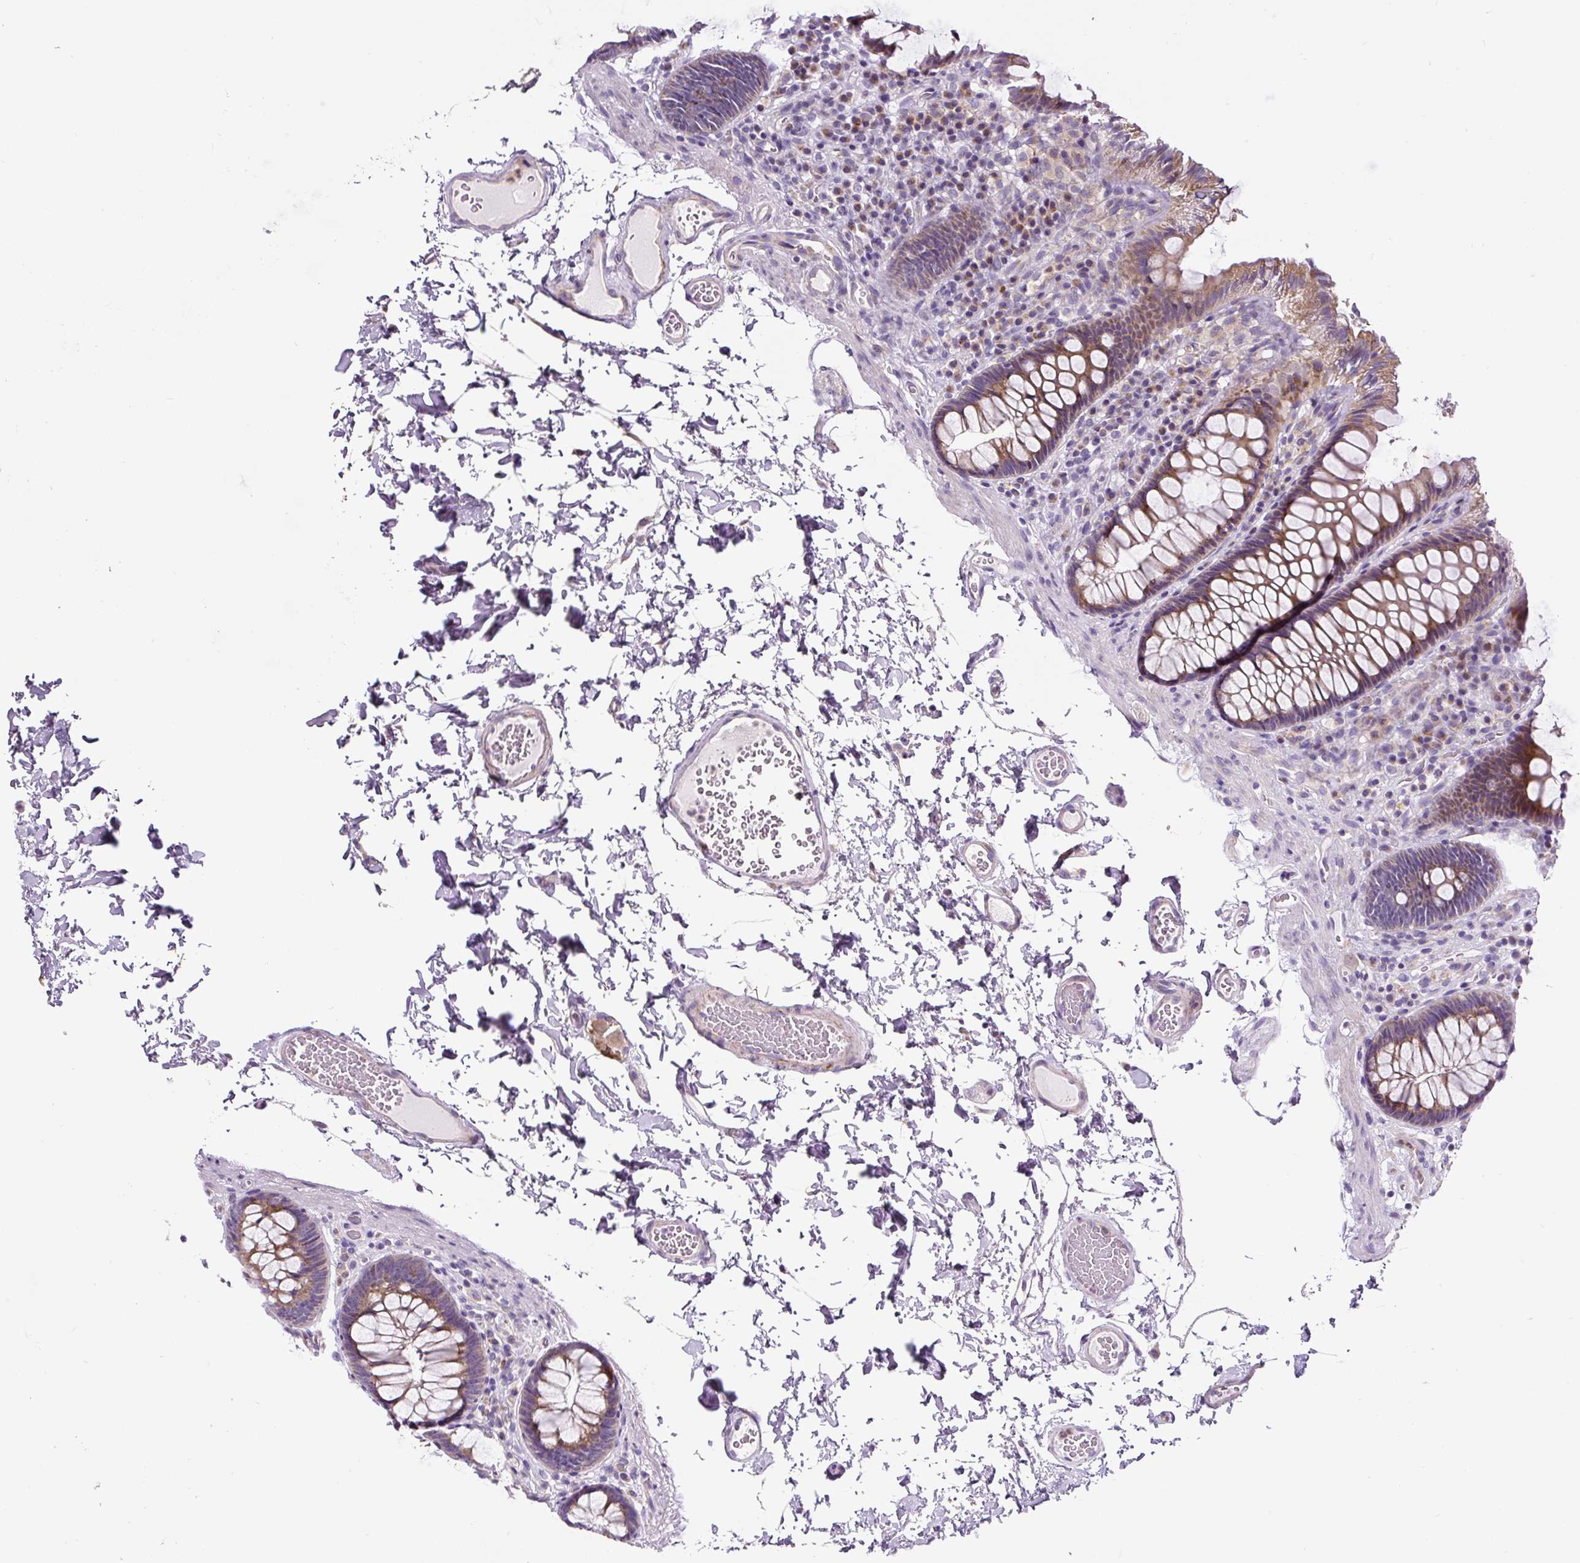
{"staining": {"intensity": "moderate", "quantity": "<25%", "location": "cytoplasmic/membranous"}, "tissue": "colon", "cell_type": "Endothelial cells", "image_type": "normal", "snomed": [{"axis": "morphology", "description": "Normal tissue, NOS"}, {"axis": "topography", "description": "Colon"}, {"axis": "topography", "description": "Peripheral nerve tissue"}], "caption": "Immunohistochemical staining of unremarkable human colon shows low levels of moderate cytoplasmic/membranous staining in approximately <25% of endothelial cells.", "gene": "HPS4", "patient": {"sex": "male", "age": 84}}